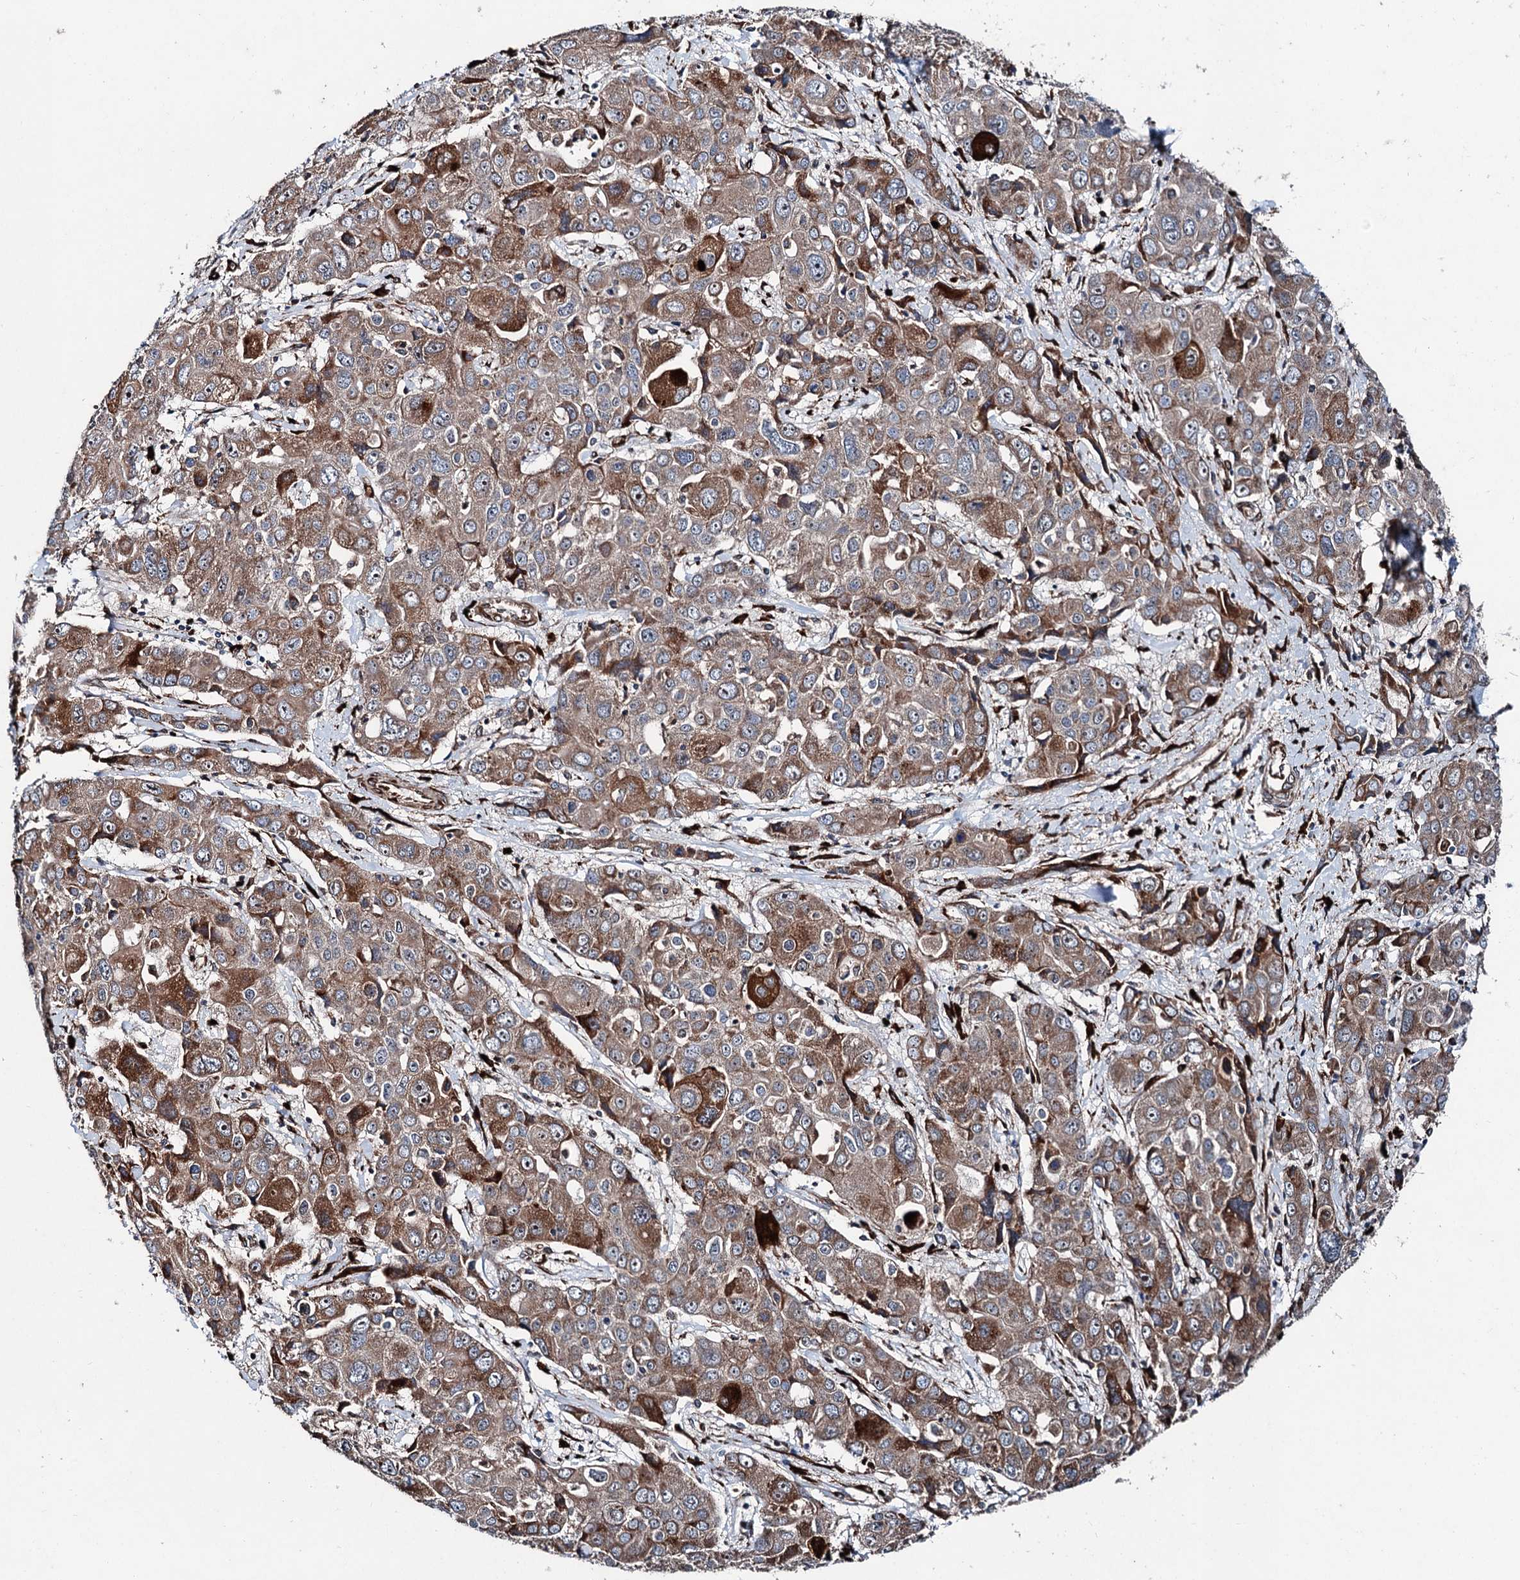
{"staining": {"intensity": "strong", "quantity": "25%-75%", "location": "cytoplasmic/membranous"}, "tissue": "liver cancer", "cell_type": "Tumor cells", "image_type": "cancer", "snomed": [{"axis": "morphology", "description": "Cholangiocarcinoma"}, {"axis": "topography", "description": "Liver"}], "caption": "Immunohistochemistry histopathology image of neoplastic tissue: human liver cholangiocarcinoma stained using immunohistochemistry shows high levels of strong protein expression localized specifically in the cytoplasmic/membranous of tumor cells, appearing as a cytoplasmic/membranous brown color.", "gene": "DDIAS", "patient": {"sex": "male", "age": 67}}